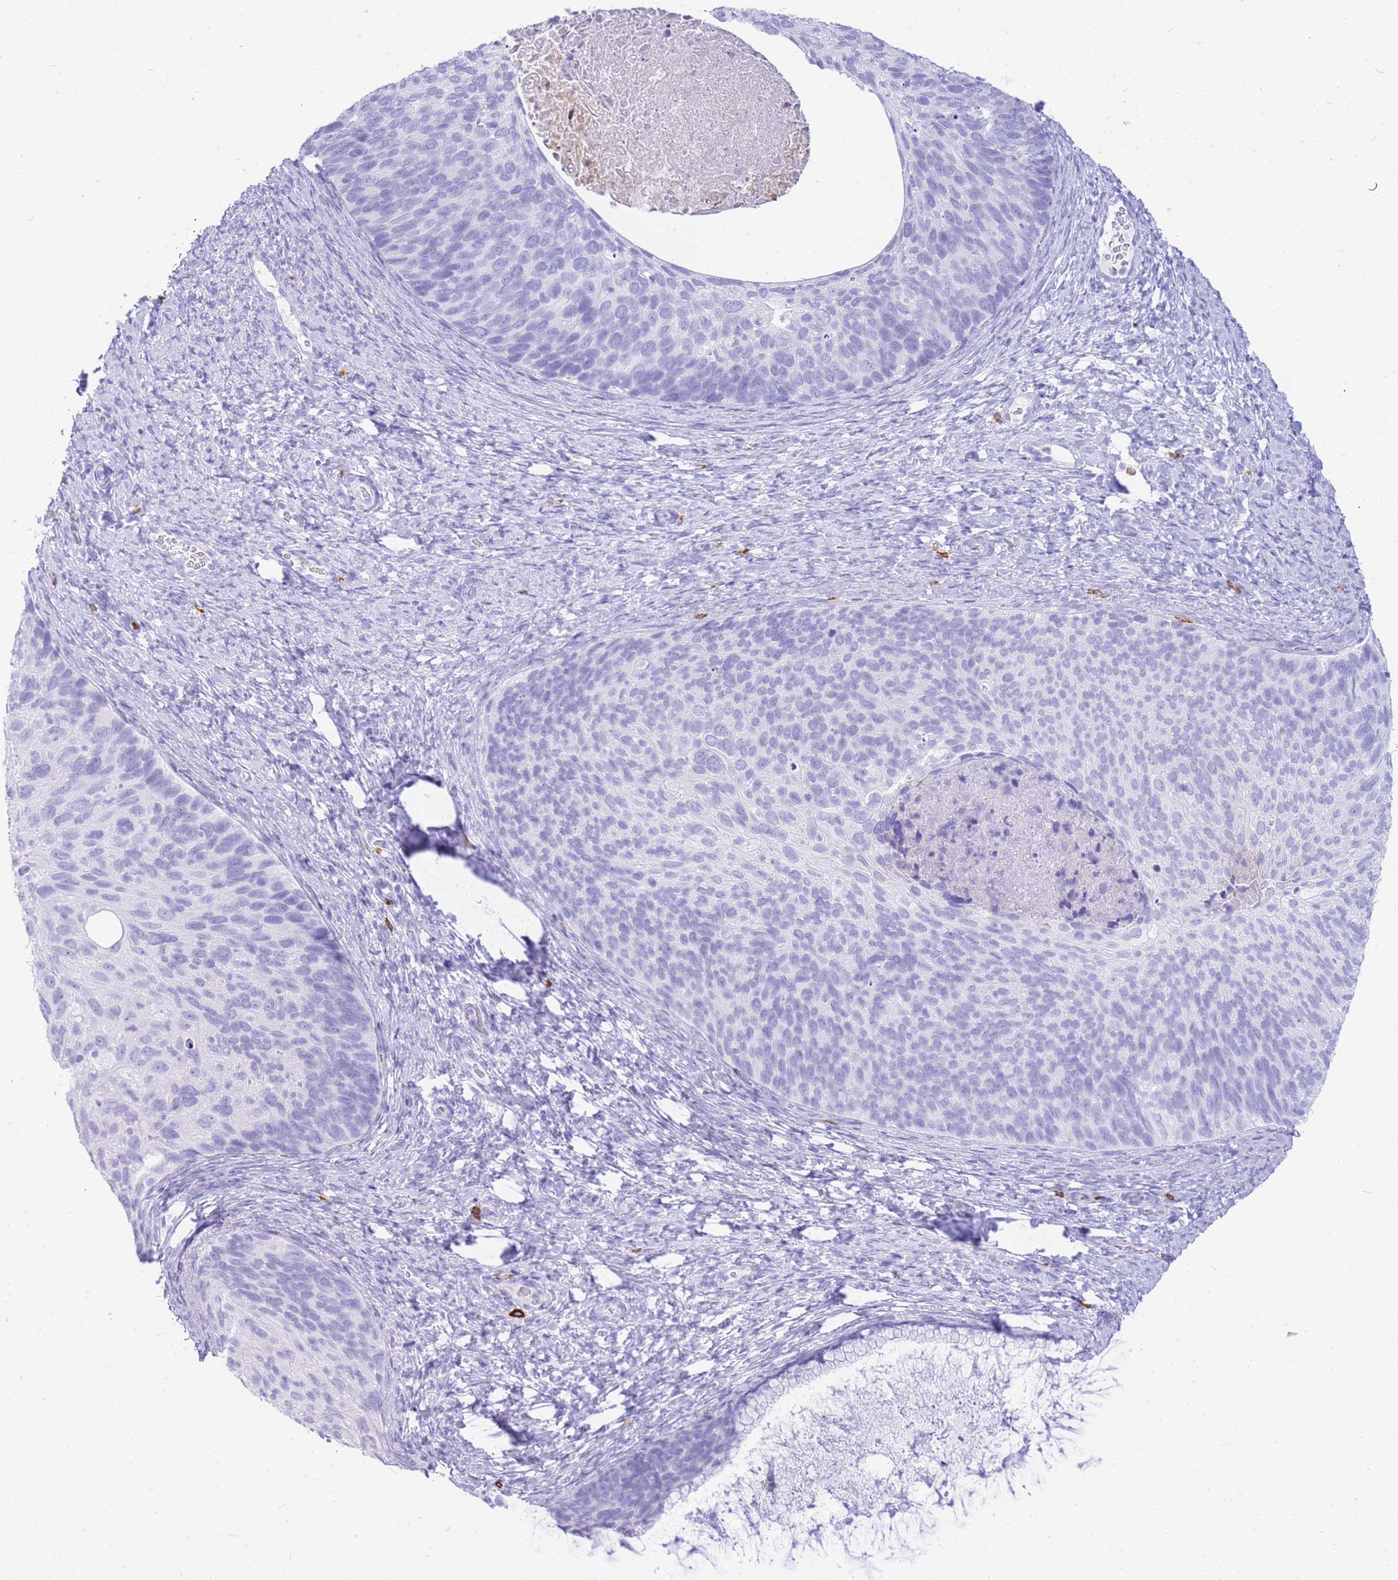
{"staining": {"intensity": "negative", "quantity": "none", "location": "none"}, "tissue": "cervical cancer", "cell_type": "Tumor cells", "image_type": "cancer", "snomed": [{"axis": "morphology", "description": "Squamous cell carcinoma, NOS"}, {"axis": "topography", "description": "Cervix"}], "caption": "Immunohistochemical staining of cervical cancer (squamous cell carcinoma) exhibits no significant positivity in tumor cells.", "gene": "HERC1", "patient": {"sex": "female", "age": 80}}